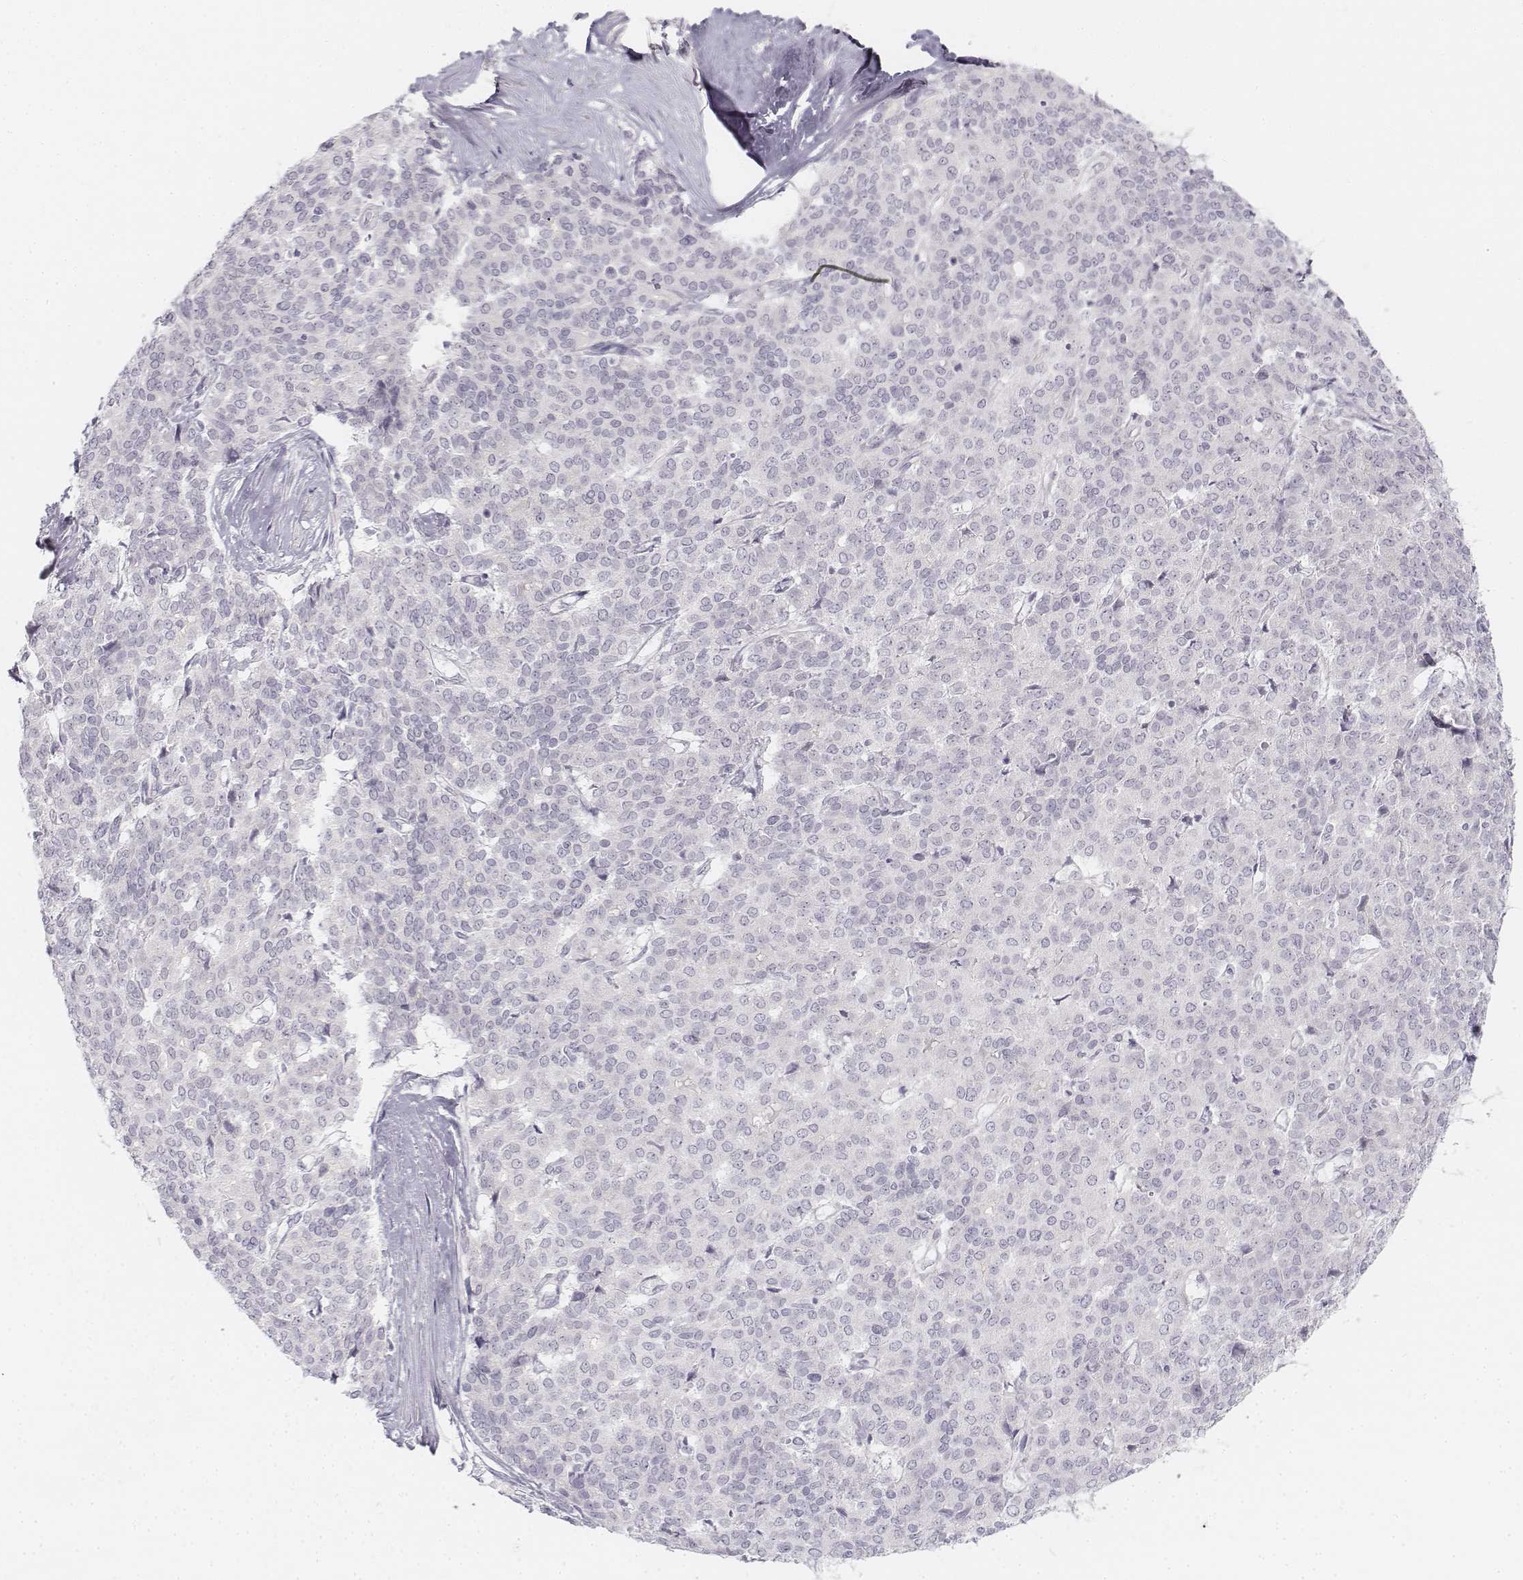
{"staining": {"intensity": "negative", "quantity": "none", "location": "none"}, "tissue": "liver cancer", "cell_type": "Tumor cells", "image_type": "cancer", "snomed": [{"axis": "morphology", "description": "Cholangiocarcinoma"}, {"axis": "topography", "description": "Liver"}], "caption": "This is an immunohistochemistry image of human liver cancer. There is no staining in tumor cells.", "gene": "KRT25", "patient": {"sex": "female", "age": 47}}